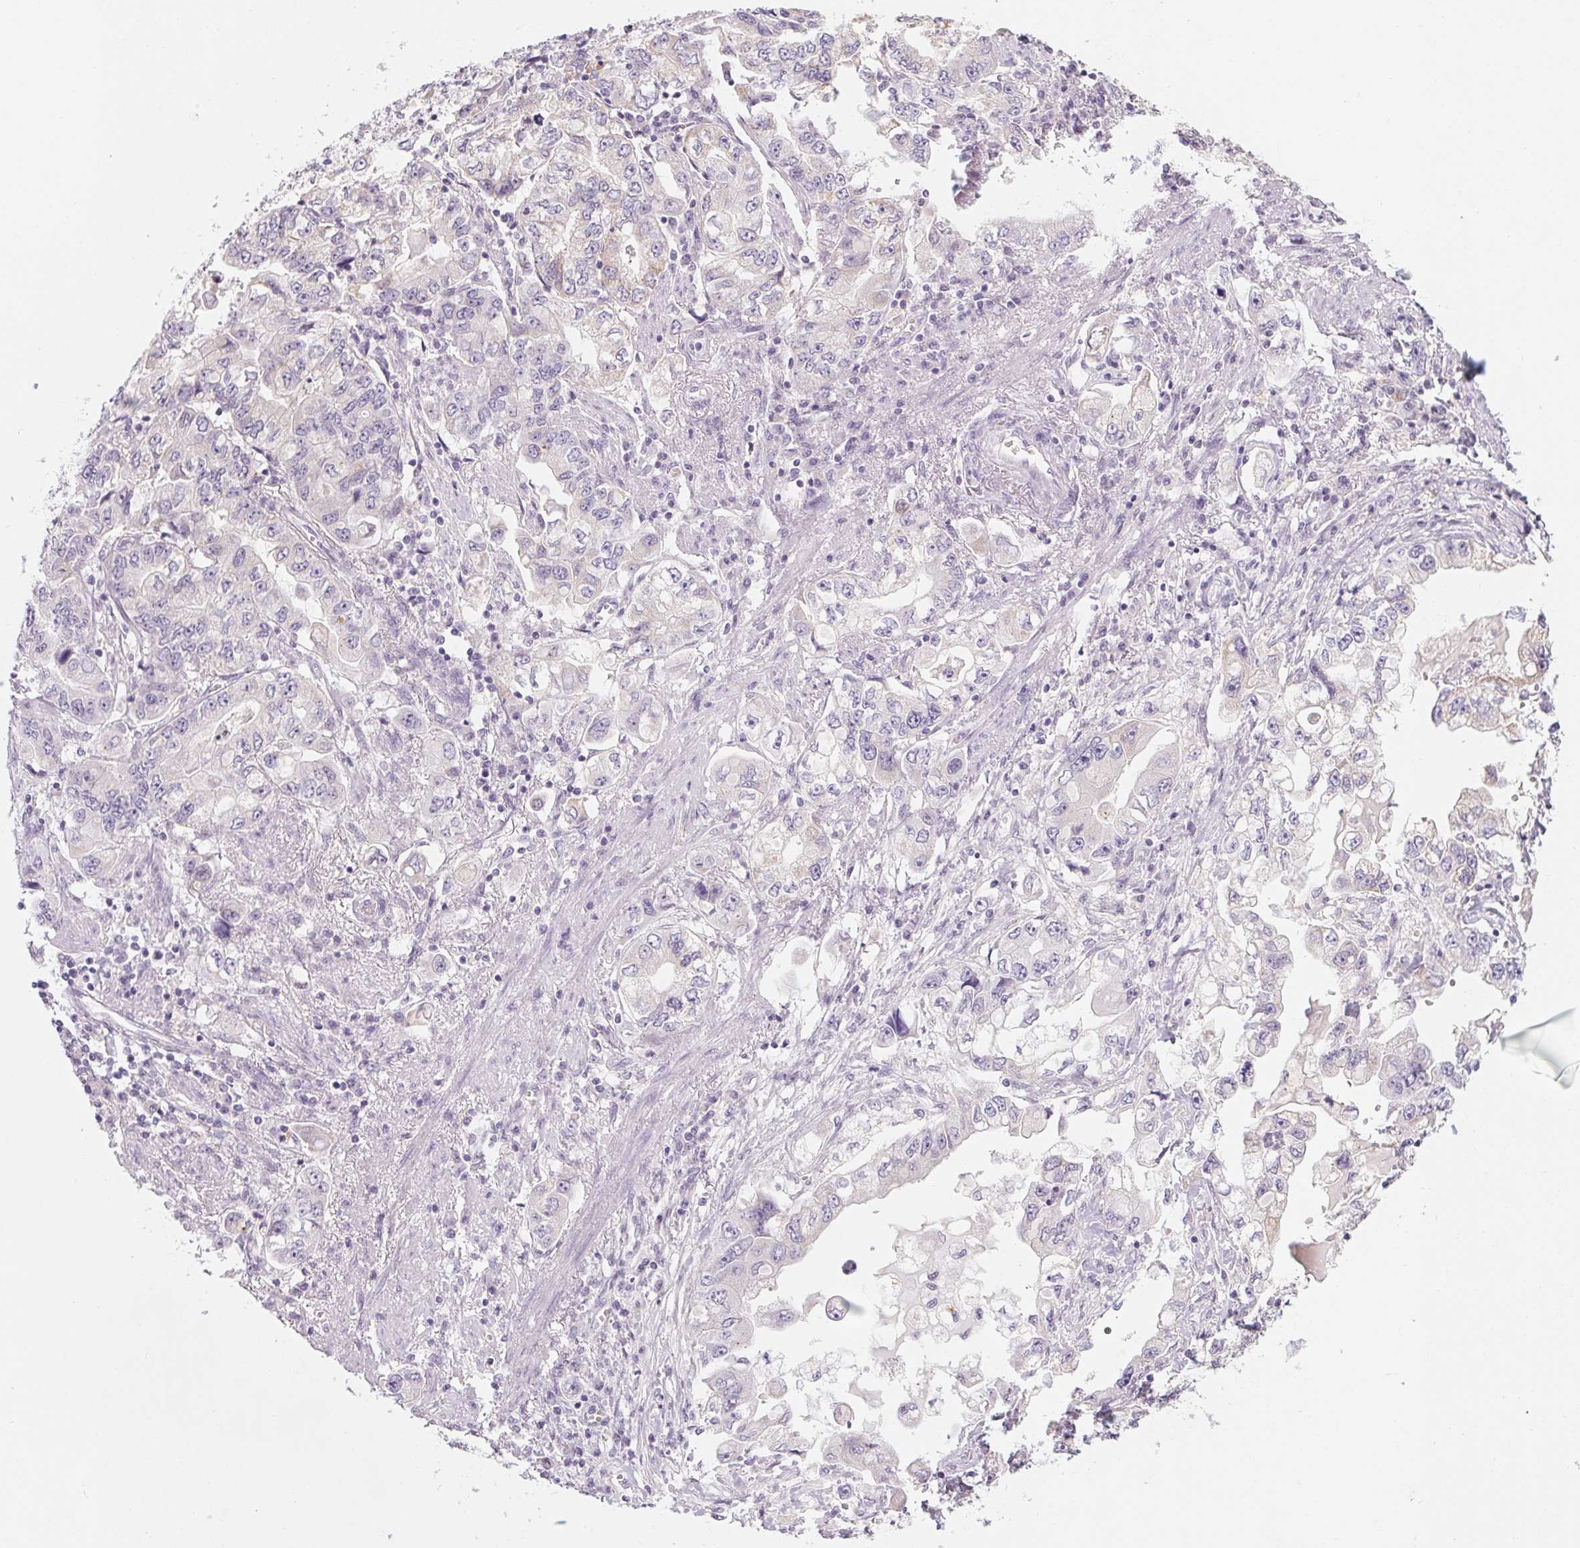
{"staining": {"intensity": "negative", "quantity": "none", "location": "none"}, "tissue": "stomach cancer", "cell_type": "Tumor cells", "image_type": "cancer", "snomed": [{"axis": "morphology", "description": "Adenocarcinoma, NOS"}, {"axis": "topography", "description": "Stomach, lower"}], "caption": "A histopathology image of stomach cancer (adenocarcinoma) stained for a protein shows no brown staining in tumor cells.", "gene": "POU1F1", "patient": {"sex": "female", "age": 93}}